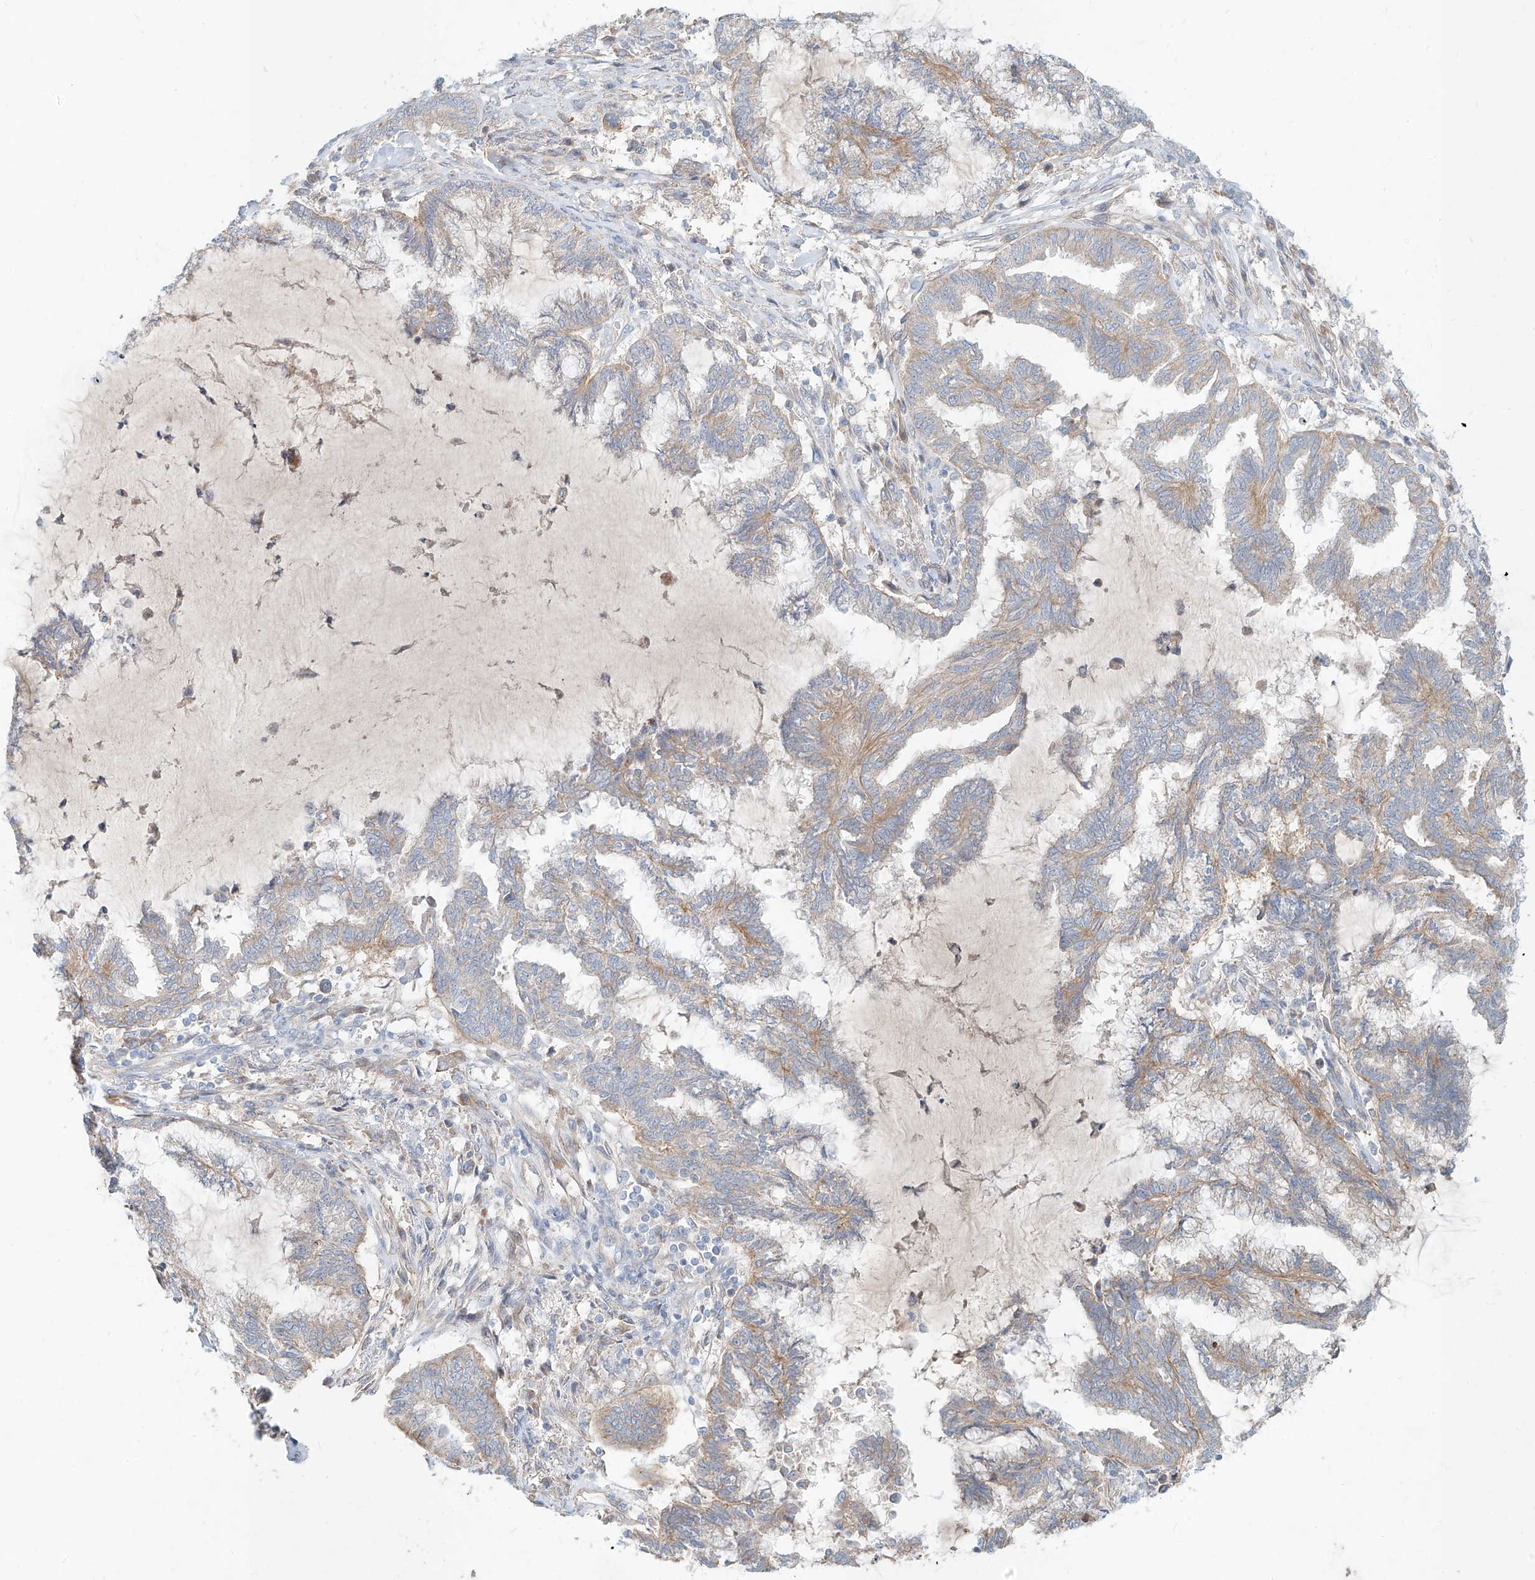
{"staining": {"intensity": "weak", "quantity": "<25%", "location": "cytoplasmic/membranous"}, "tissue": "endometrial cancer", "cell_type": "Tumor cells", "image_type": "cancer", "snomed": [{"axis": "morphology", "description": "Adenocarcinoma, NOS"}, {"axis": "topography", "description": "Endometrium"}], "caption": "Immunohistochemistry (IHC) histopathology image of endometrial cancer stained for a protein (brown), which exhibits no staining in tumor cells.", "gene": "AJM1", "patient": {"sex": "female", "age": 86}}